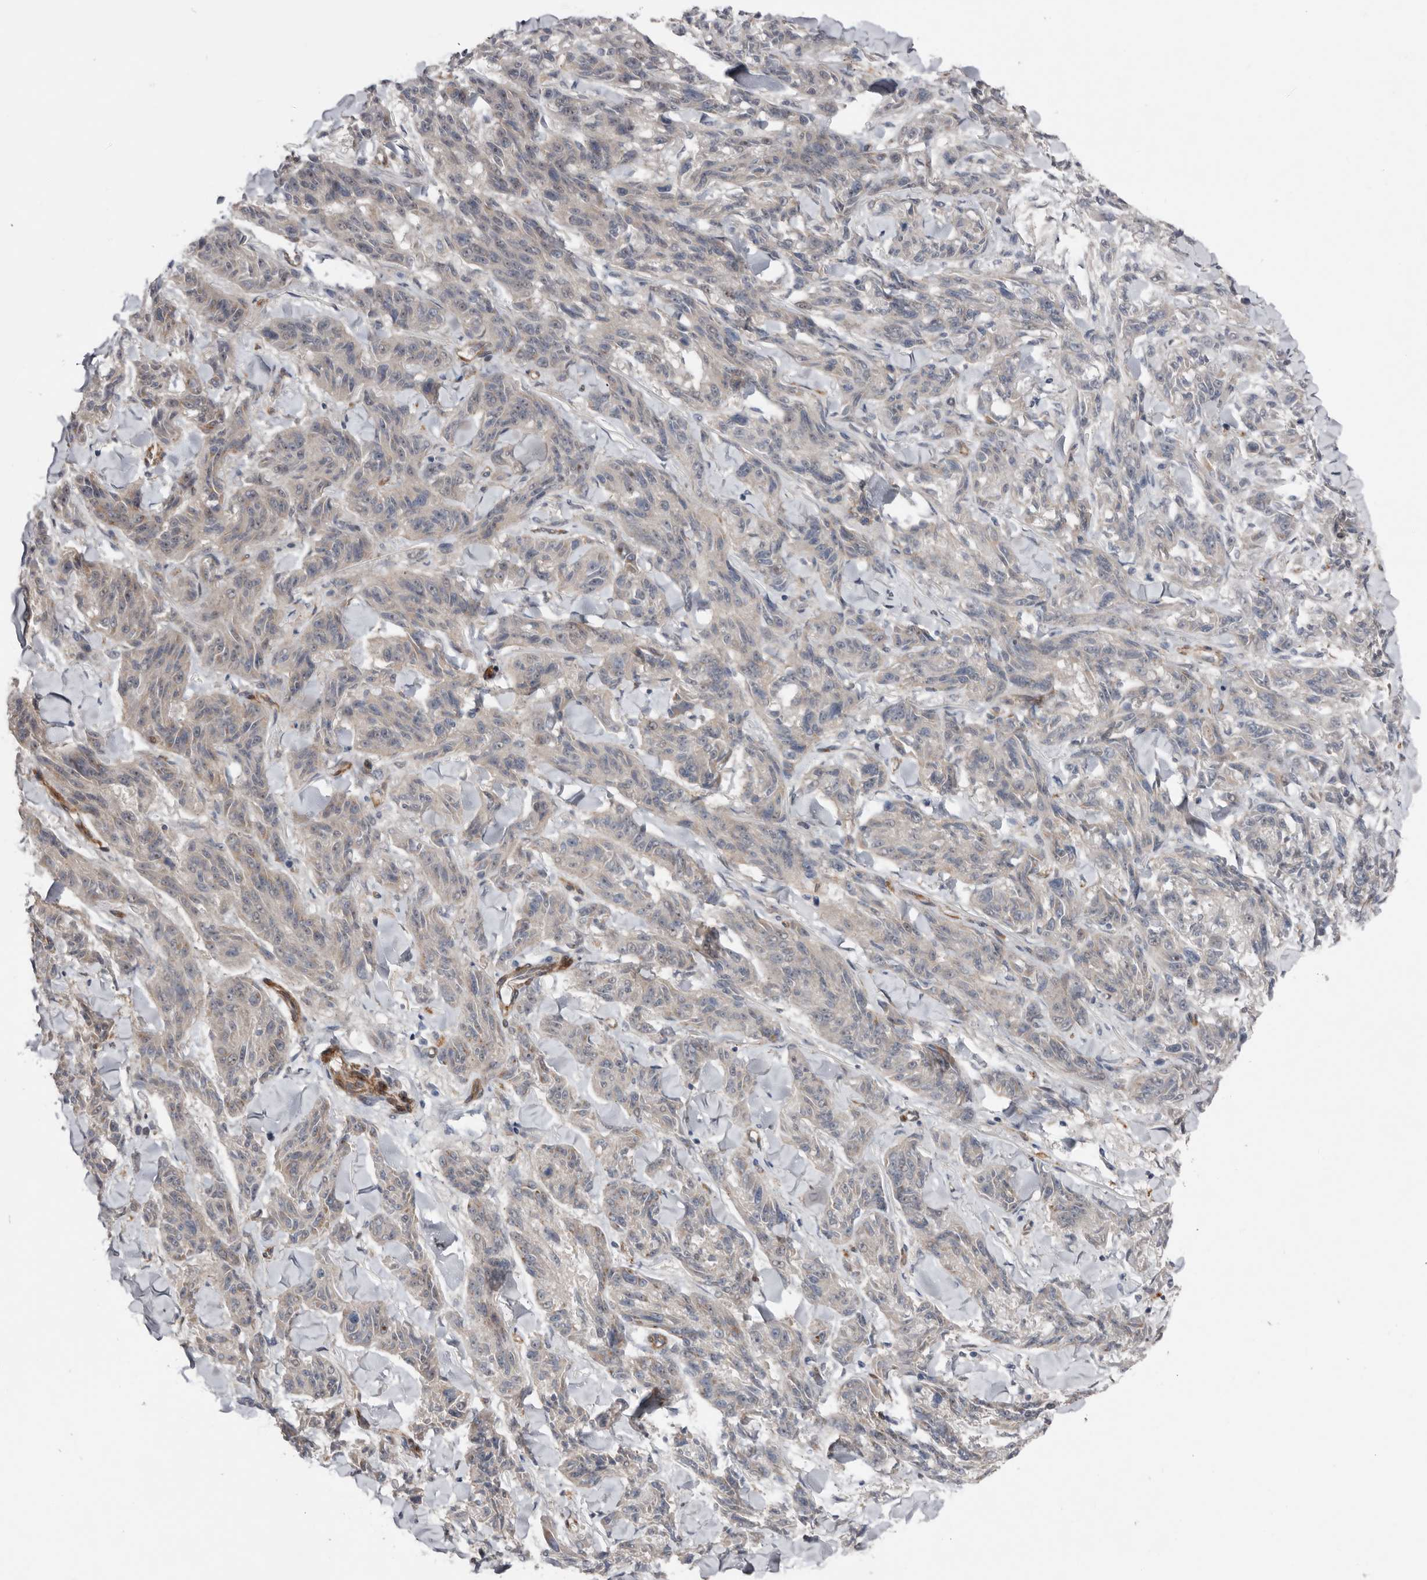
{"staining": {"intensity": "negative", "quantity": "none", "location": "none"}, "tissue": "melanoma", "cell_type": "Tumor cells", "image_type": "cancer", "snomed": [{"axis": "morphology", "description": "Malignant melanoma, NOS"}, {"axis": "topography", "description": "Skin"}], "caption": "Immunohistochemistry (IHC) of melanoma reveals no staining in tumor cells.", "gene": "RANBP17", "patient": {"sex": "male", "age": 53}}